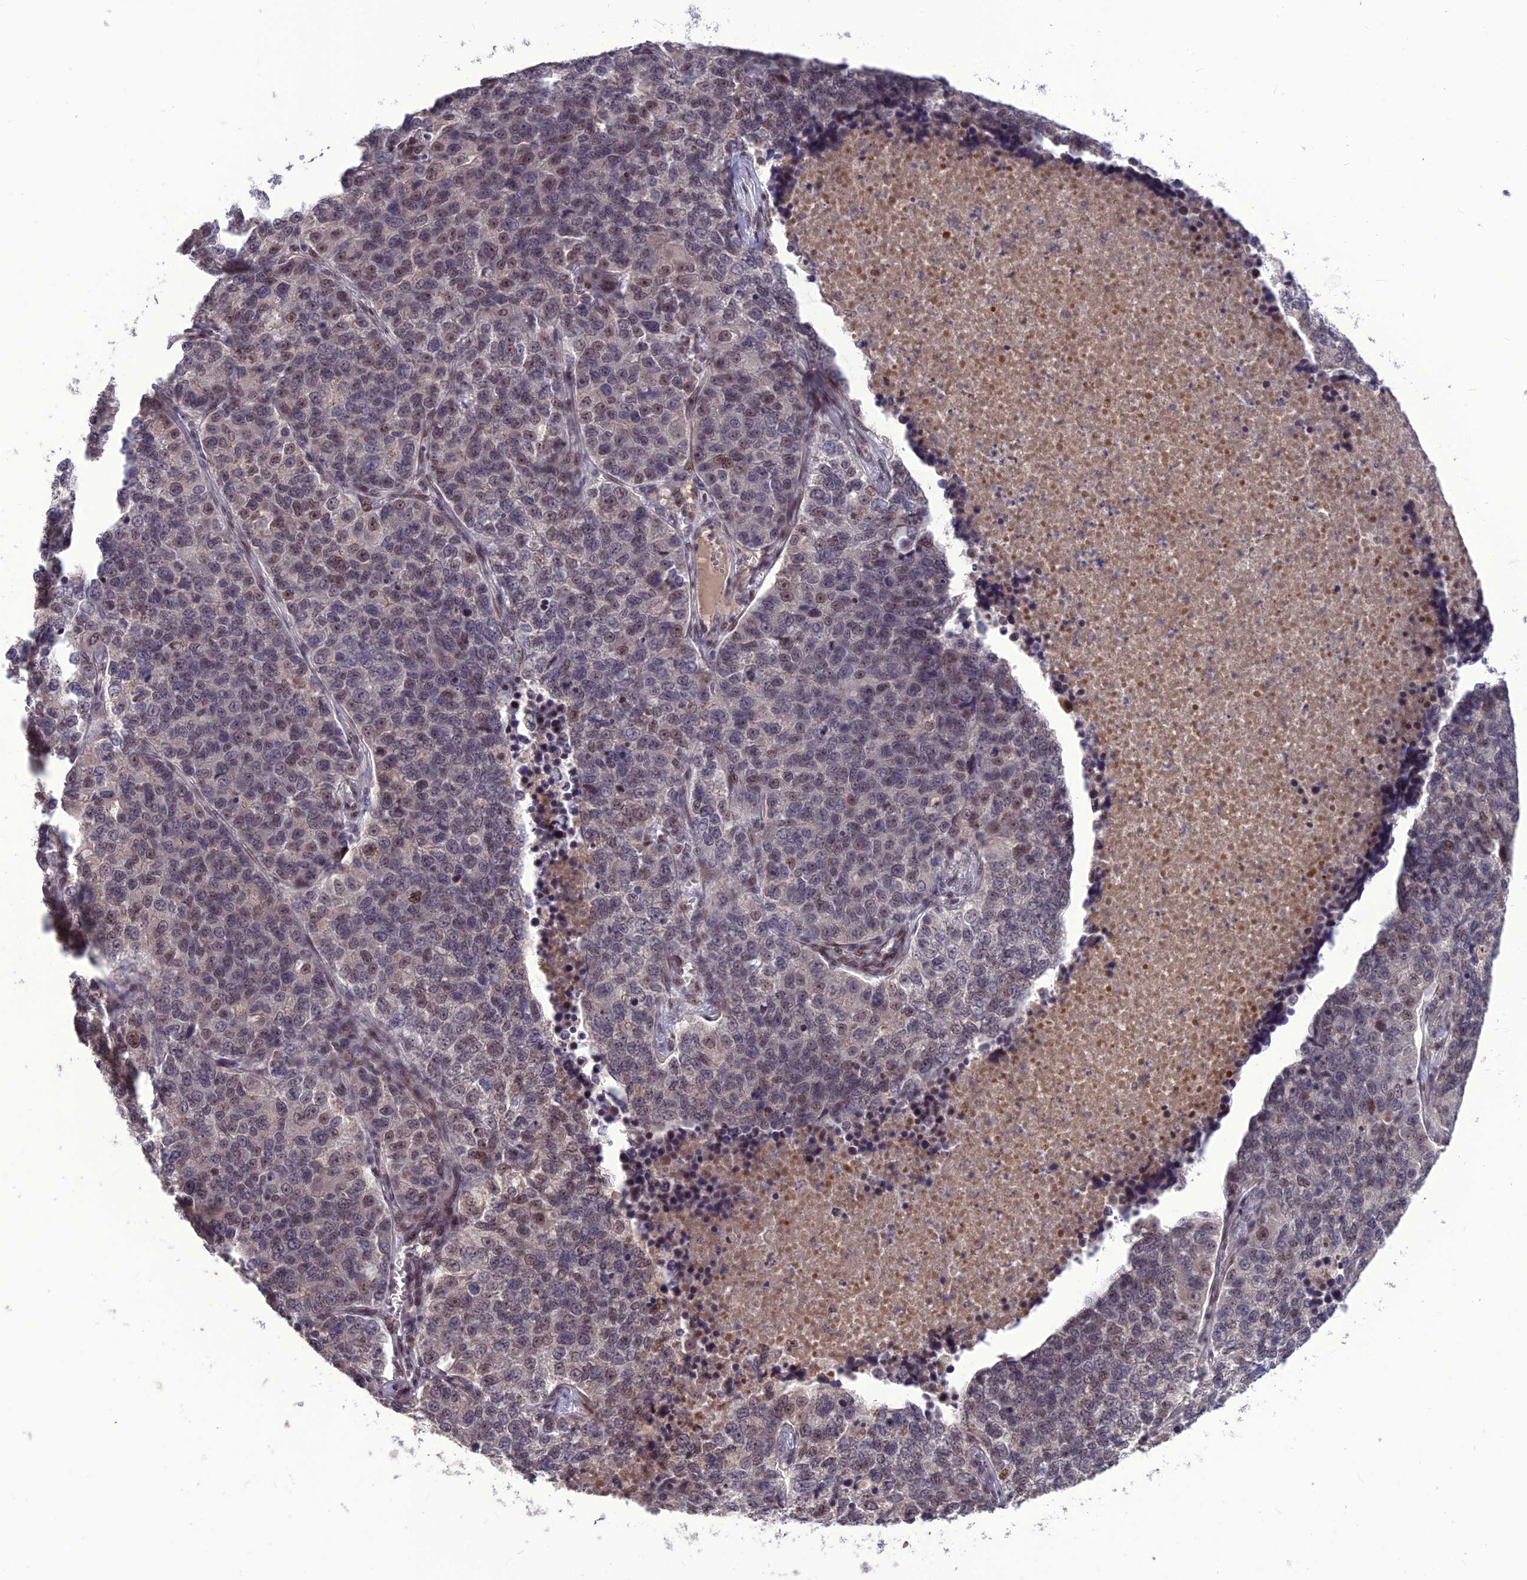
{"staining": {"intensity": "weak", "quantity": "25%-75%", "location": "nuclear"}, "tissue": "lung cancer", "cell_type": "Tumor cells", "image_type": "cancer", "snomed": [{"axis": "morphology", "description": "Adenocarcinoma, NOS"}, {"axis": "topography", "description": "Lung"}], "caption": "About 25%-75% of tumor cells in human lung cancer exhibit weak nuclear protein positivity as visualized by brown immunohistochemical staining.", "gene": "DIS3", "patient": {"sex": "male", "age": 49}}